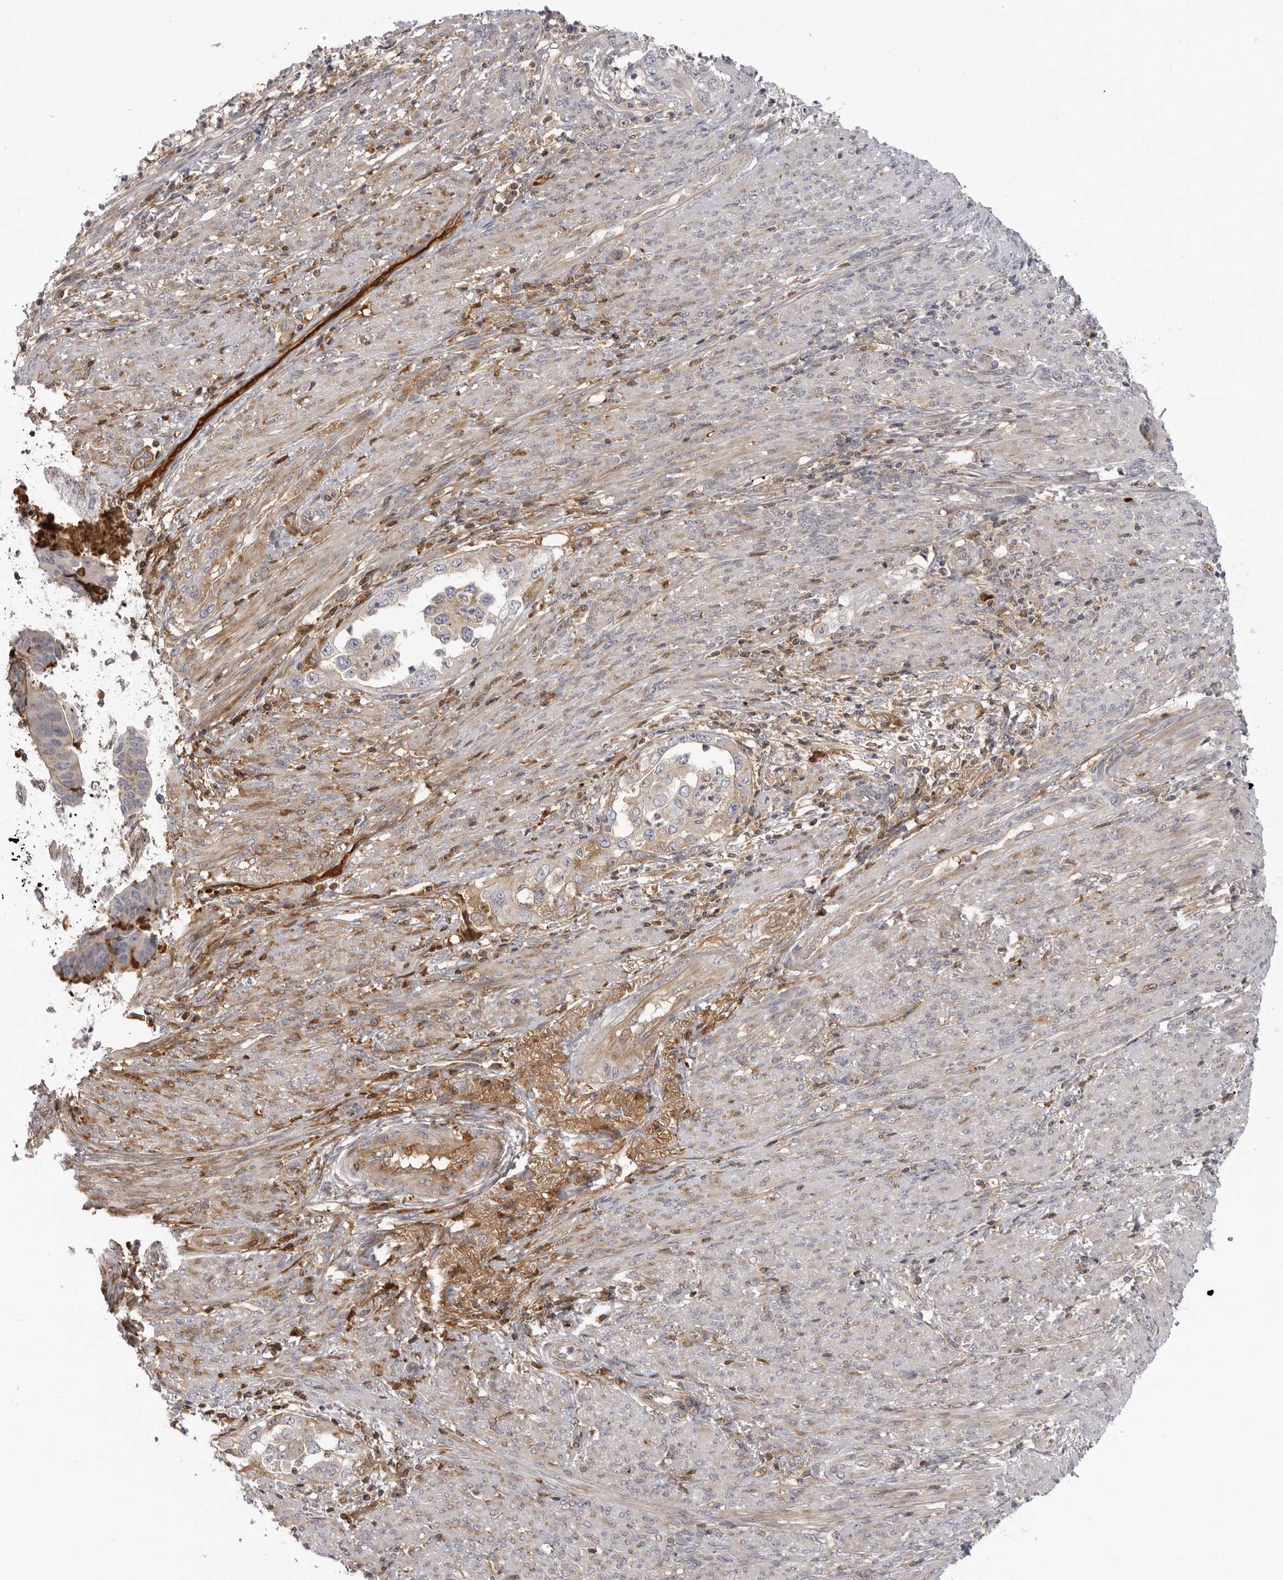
{"staining": {"intensity": "negative", "quantity": "none", "location": "none"}, "tissue": "endometrial cancer", "cell_type": "Tumor cells", "image_type": "cancer", "snomed": [{"axis": "morphology", "description": "Adenocarcinoma, NOS"}, {"axis": "topography", "description": "Endometrium"}], "caption": "Tumor cells are negative for brown protein staining in endometrial cancer. (Brightfield microscopy of DAB (3,3'-diaminobenzidine) IHC at high magnification).", "gene": "PLEKHF2", "patient": {"sex": "female", "age": 85}}